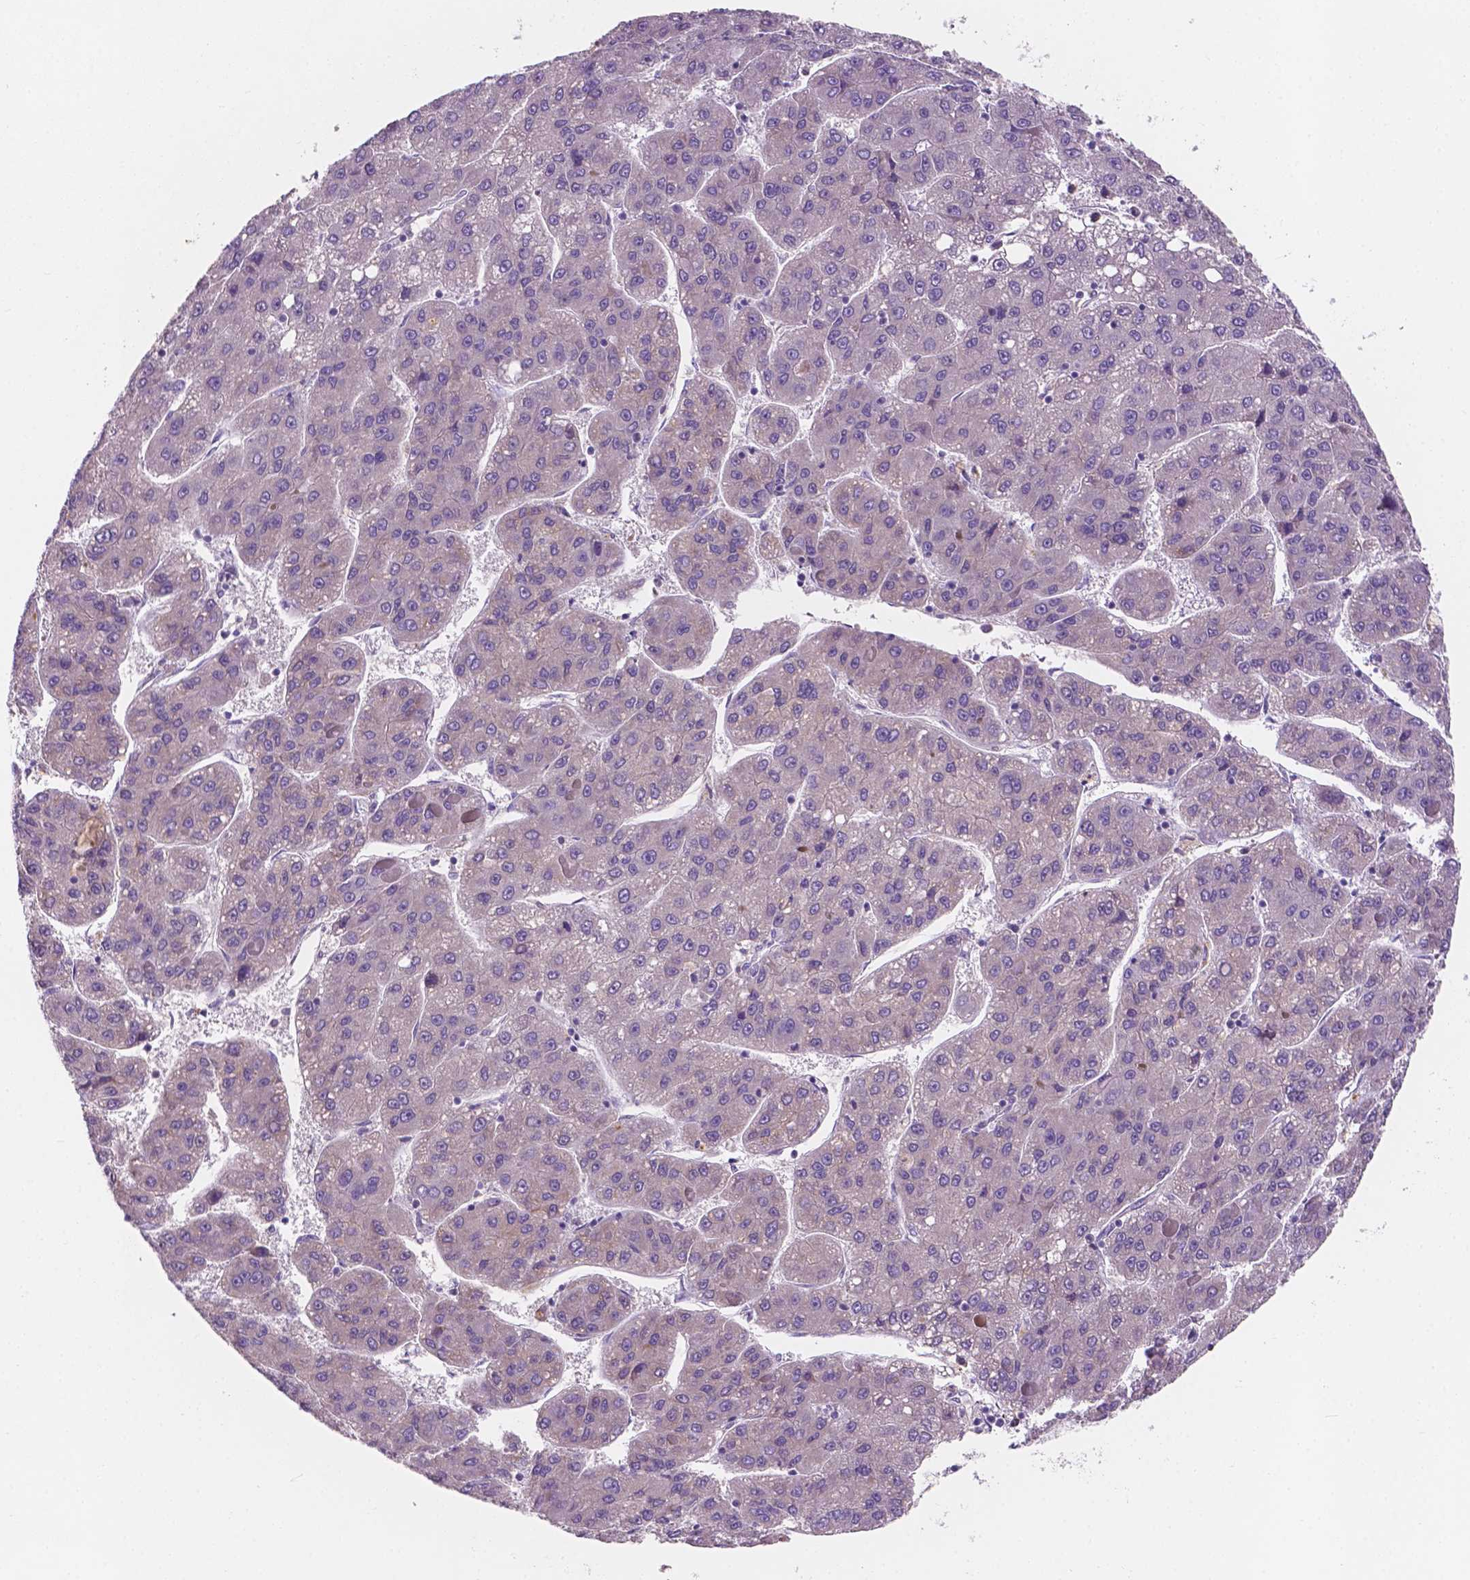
{"staining": {"intensity": "negative", "quantity": "none", "location": "none"}, "tissue": "liver cancer", "cell_type": "Tumor cells", "image_type": "cancer", "snomed": [{"axis": "morphology", "description": "Carcinoma, Hepatocellular, NOS"}, {"axis": "topography", "description": "Liver"}], "caption": "A photomicrograph of human liver cancer is negative for staining in tumor cells.", "gene": "IREB2", "patient": {"sex": "female", "age": 82}}